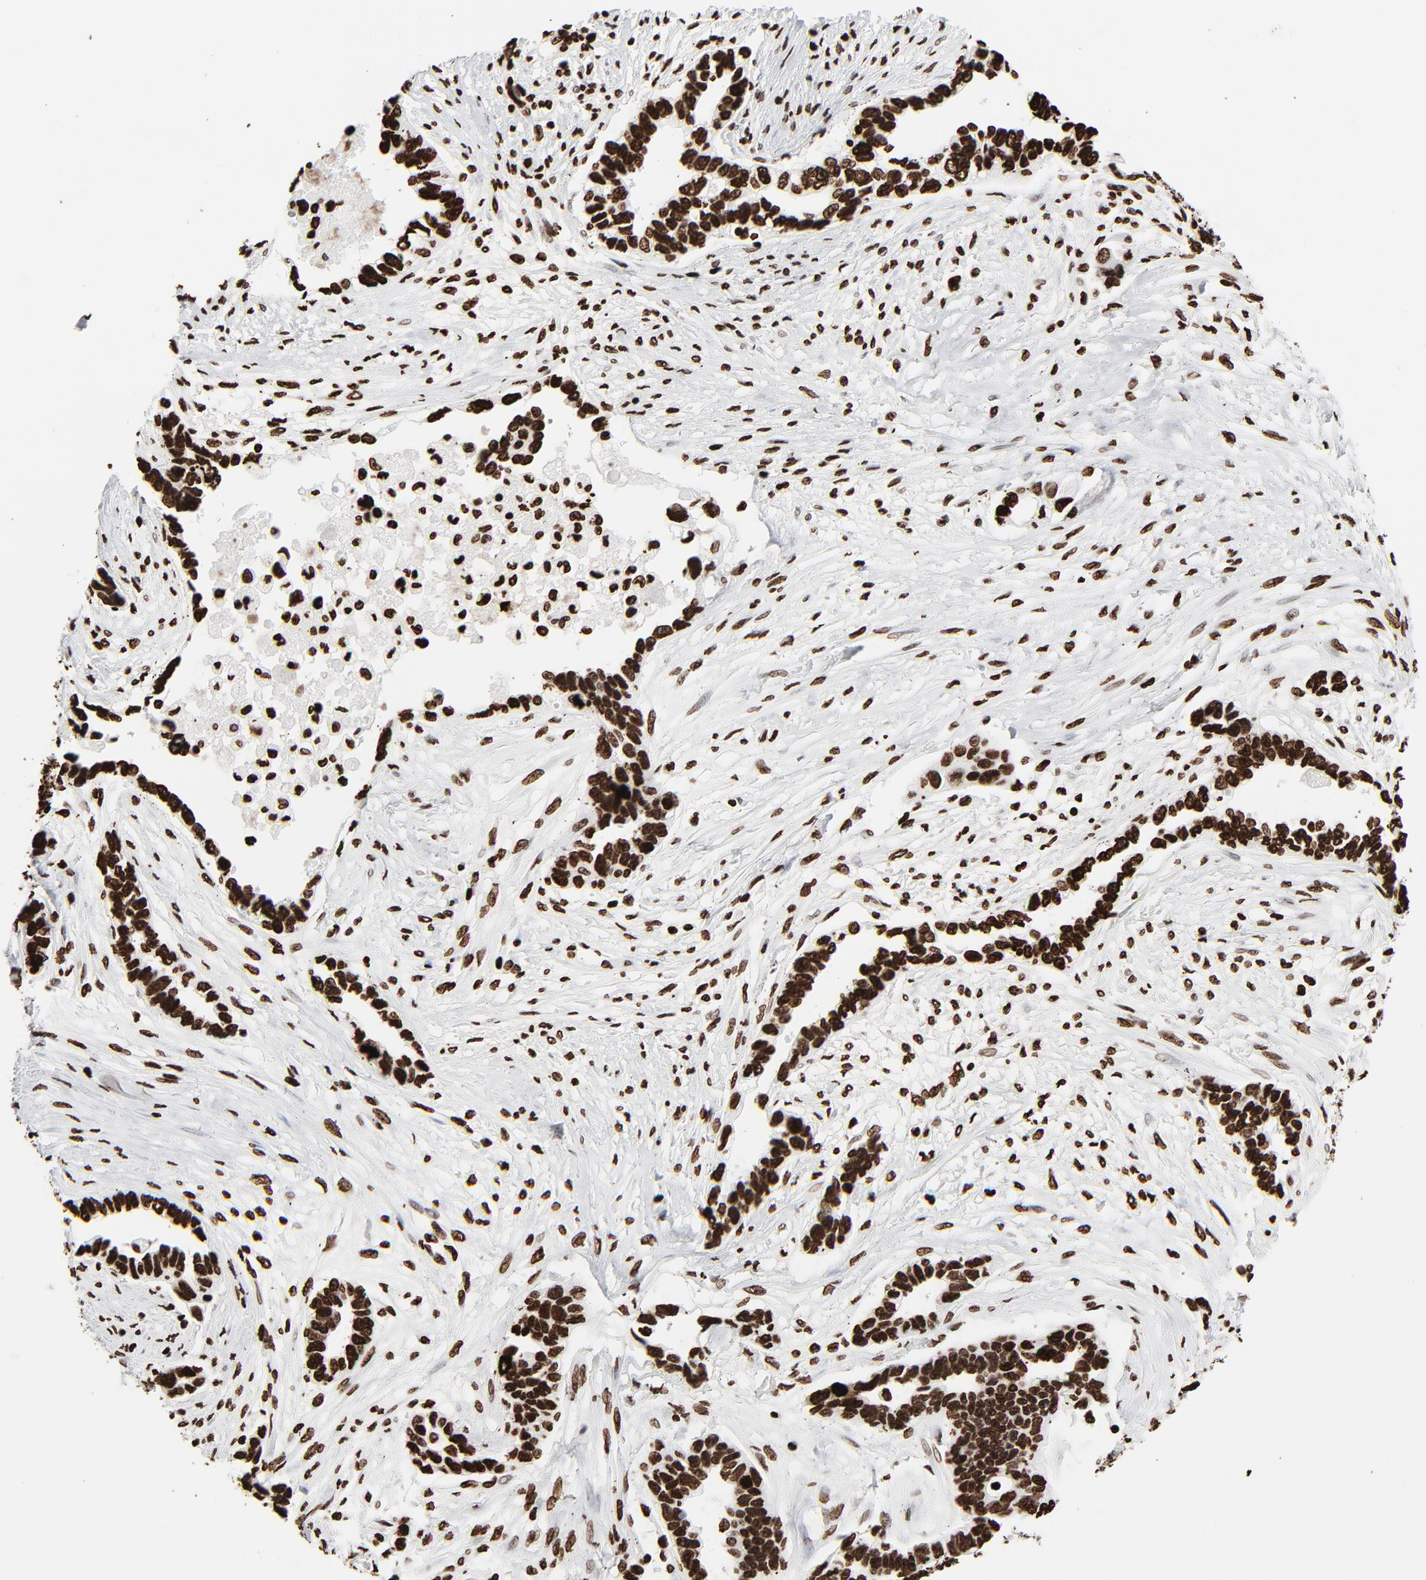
{"staining": {"intensity": "strong", "quantity": ">75%", "location": "nuclear"}, "tissue": "ovarian cancer", "cell_type": "Tumor cells", "image_type": "cancer", "snomed": [{"axis": "morphology", "description": "Cystadenocarcinoma, serous, NOS"}, {"axis": "topography", "description": "Ovary"}], "caption": "IHC histopathology image of ovarian cancer stained for a protein (brown), which exhibits high levels of strong nuclear expression in approximately >75% of tumor cells.", "gene": "H3-4", "patient": {"sex": "female", "age": 54}}